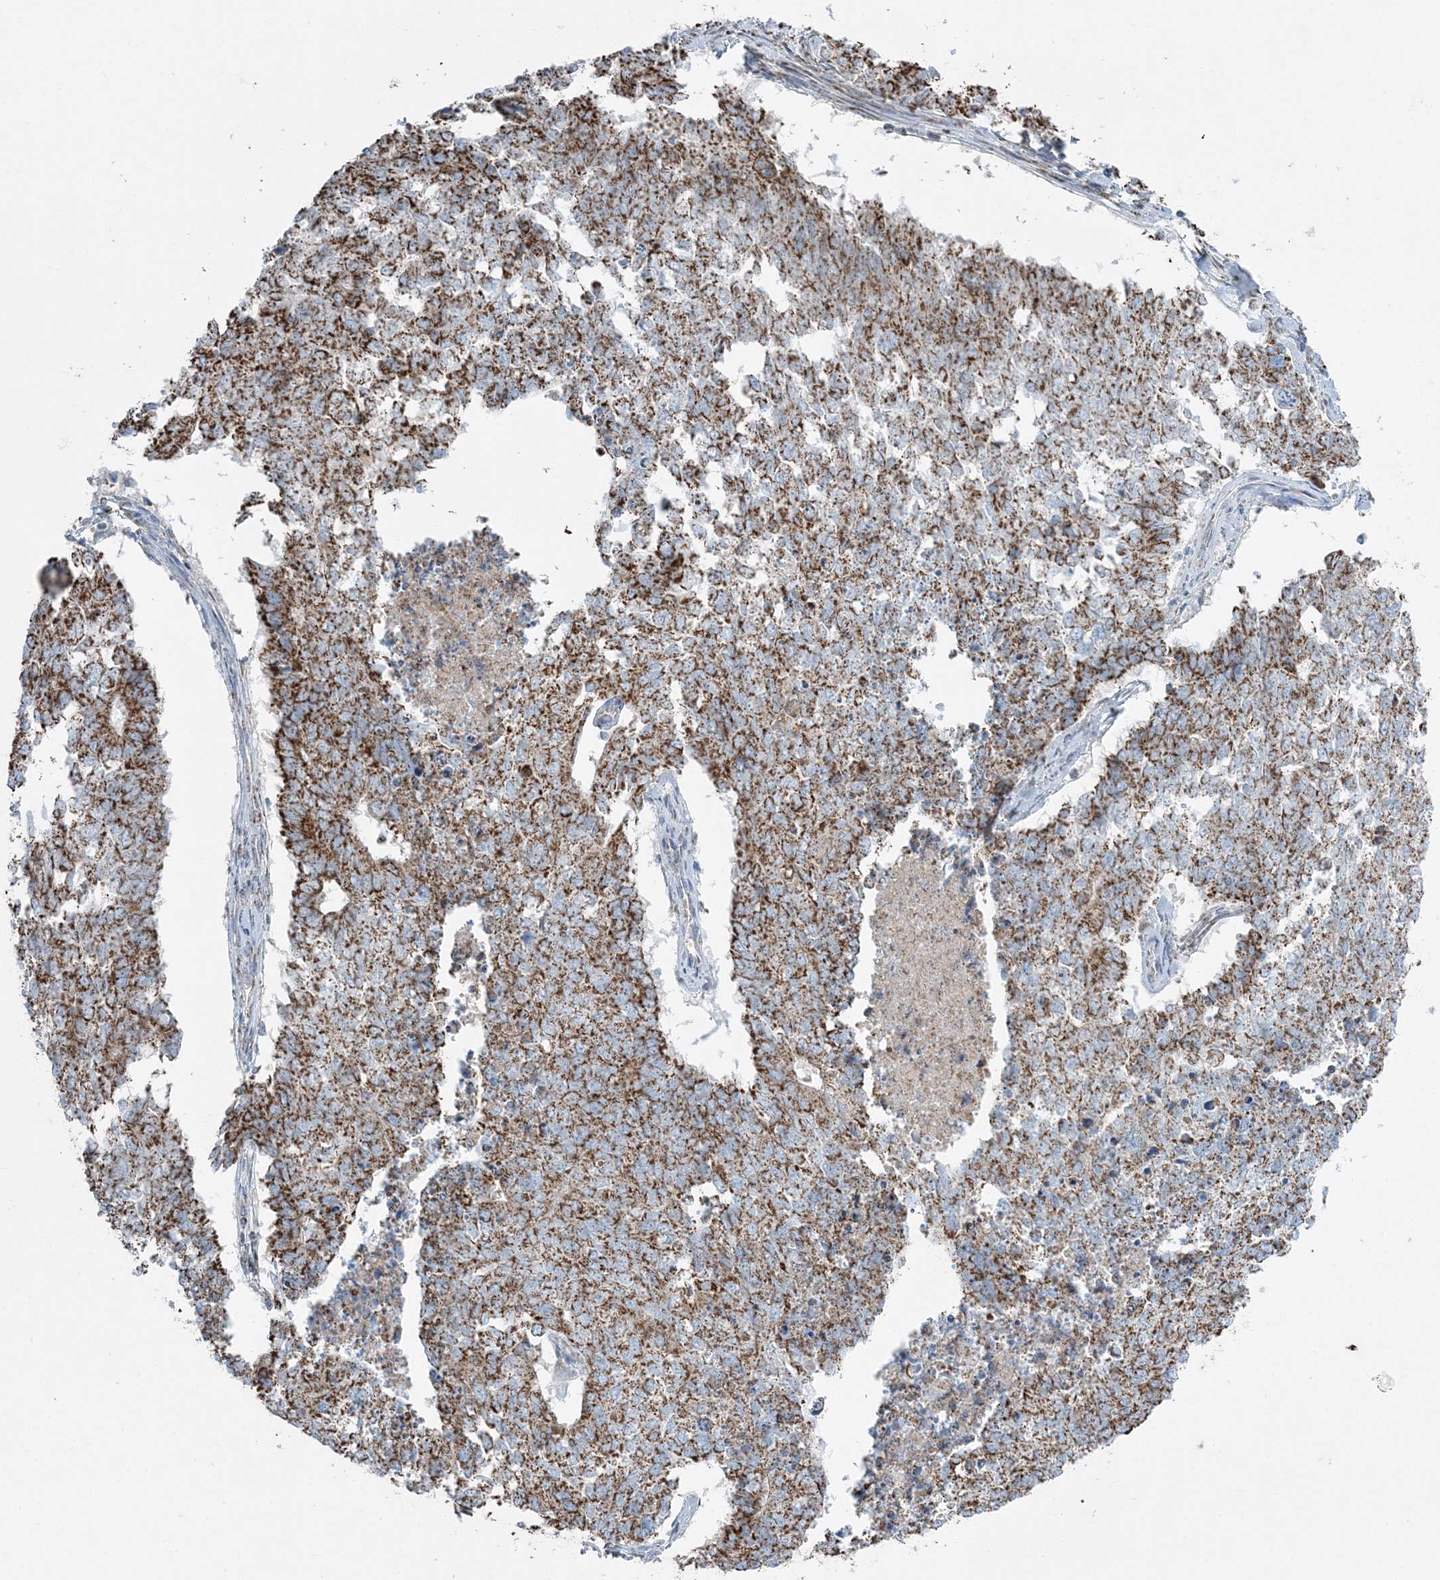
{"staining": {"intensity": "strong", "quantity": ">75%", "location": "cytoplasmic/membranous"}, "tissue": "cervical cancer", "cell_type": "Tumor cells", "image_type": "cancer", "snomed": [{"axis": "morphology", "description": "Squamous cell carcinoma, NOS"}, {"axis": "topography", "description": "Cervix"}], "caption": "This is a histology image of immunohistochemistry staining of cervical squamous cell carcinoma, which shows strong staining in the cytoplasmic/membranous of tumor cells.", "gene": "RAB11FIP3", "patient": {"sex": "female", "age": 63}}